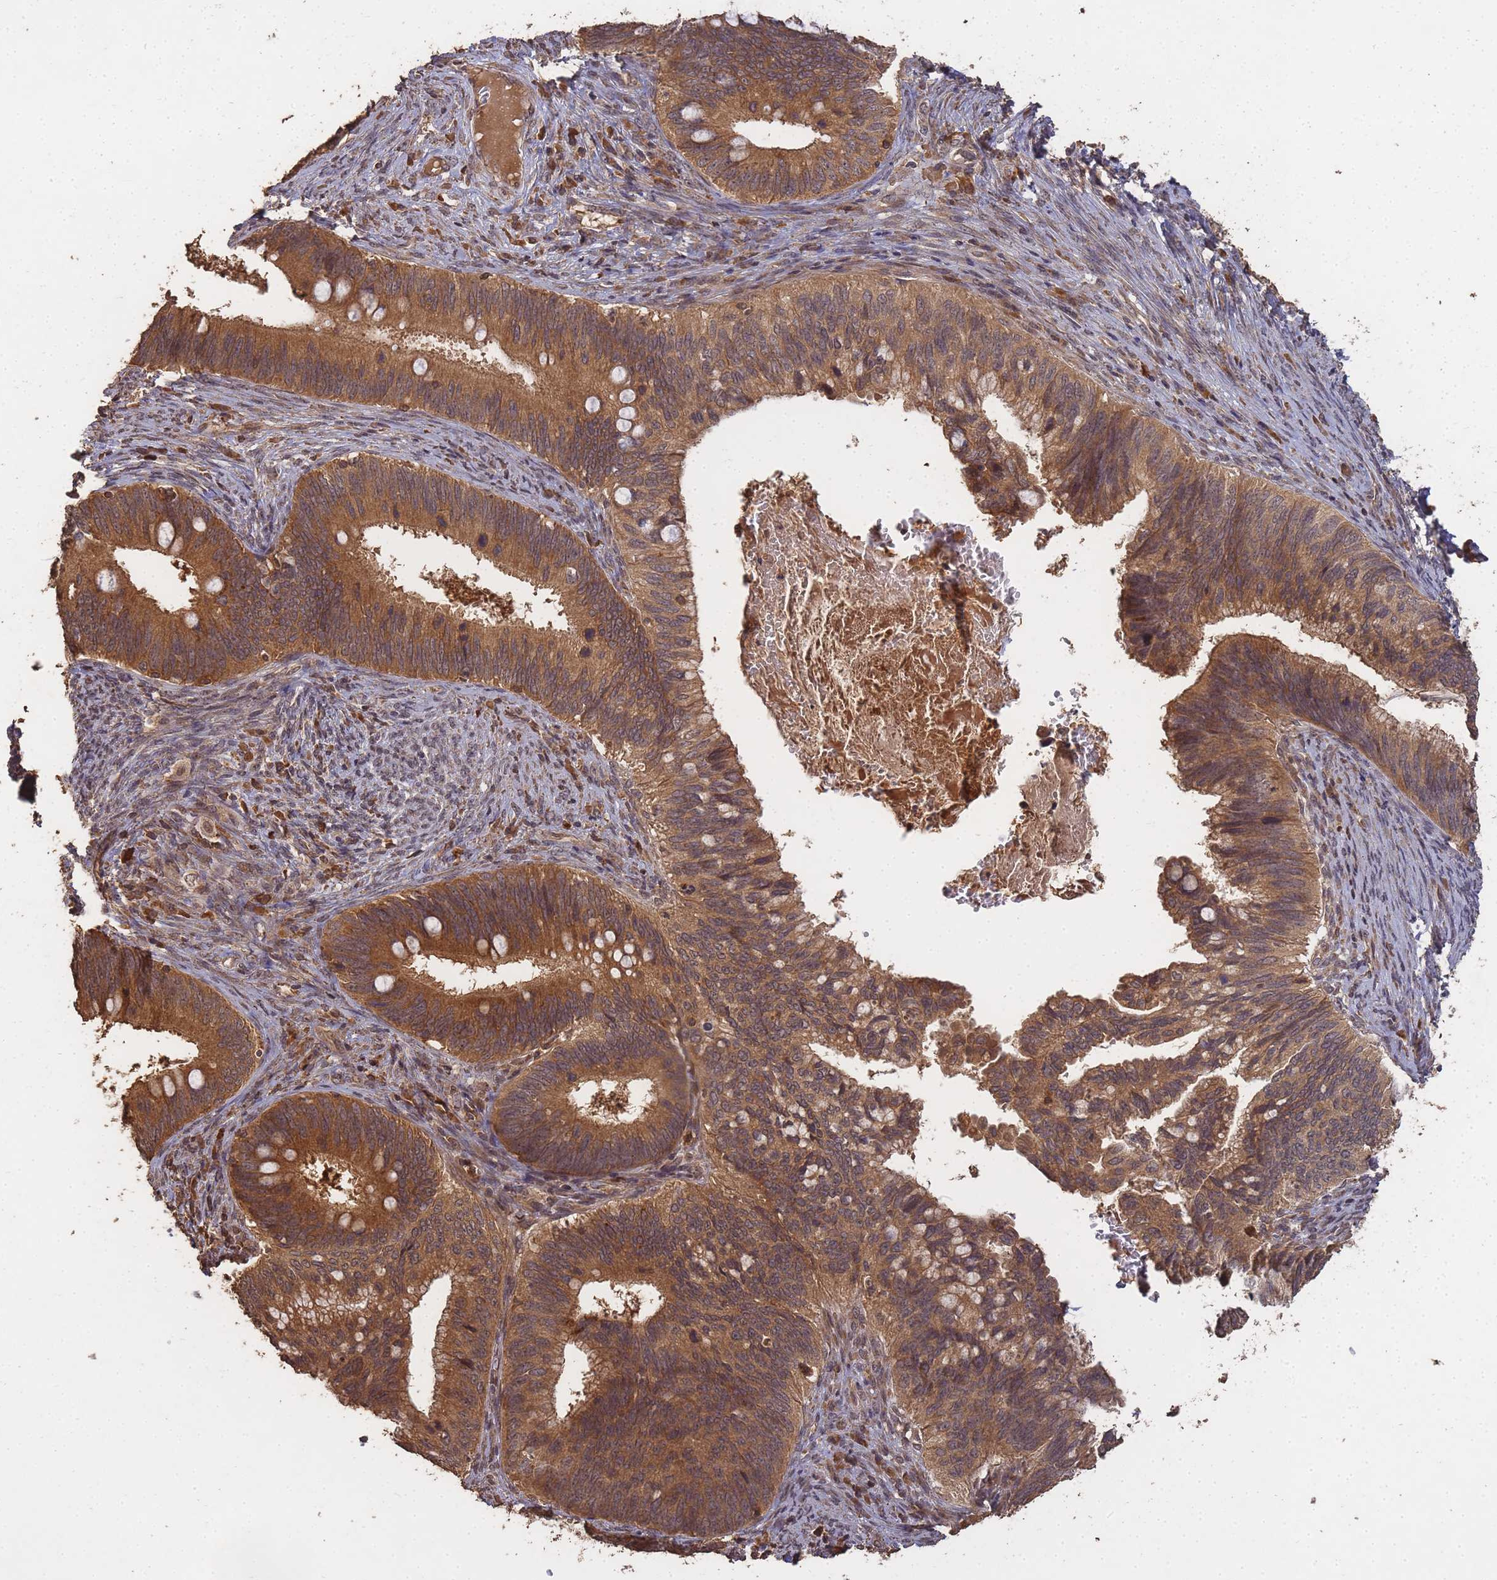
{"staining": {"intensity": "moderate", "quantity": ">75%", "location": "cytoplasmic/membranous"}, "tissue": "cervical cancer", "cell_type": "Tumor cells", "image_type": "cancer", "snomed": [{"axis": "morphology", "description": "Adenocarcinoma, NOS"}, {"axis": "topography", "description": "Cervix"}], "caption": "IHC of human cervical cancer displays medium levels of moderate cytoplasmic/membranous expression in approximately >75% of tumor cells. (brown staining indicates protein expression, while blue staining denotes nuclei).", "gene": "ALKBH1", "patient": {"sex": "female", "age": 42}}